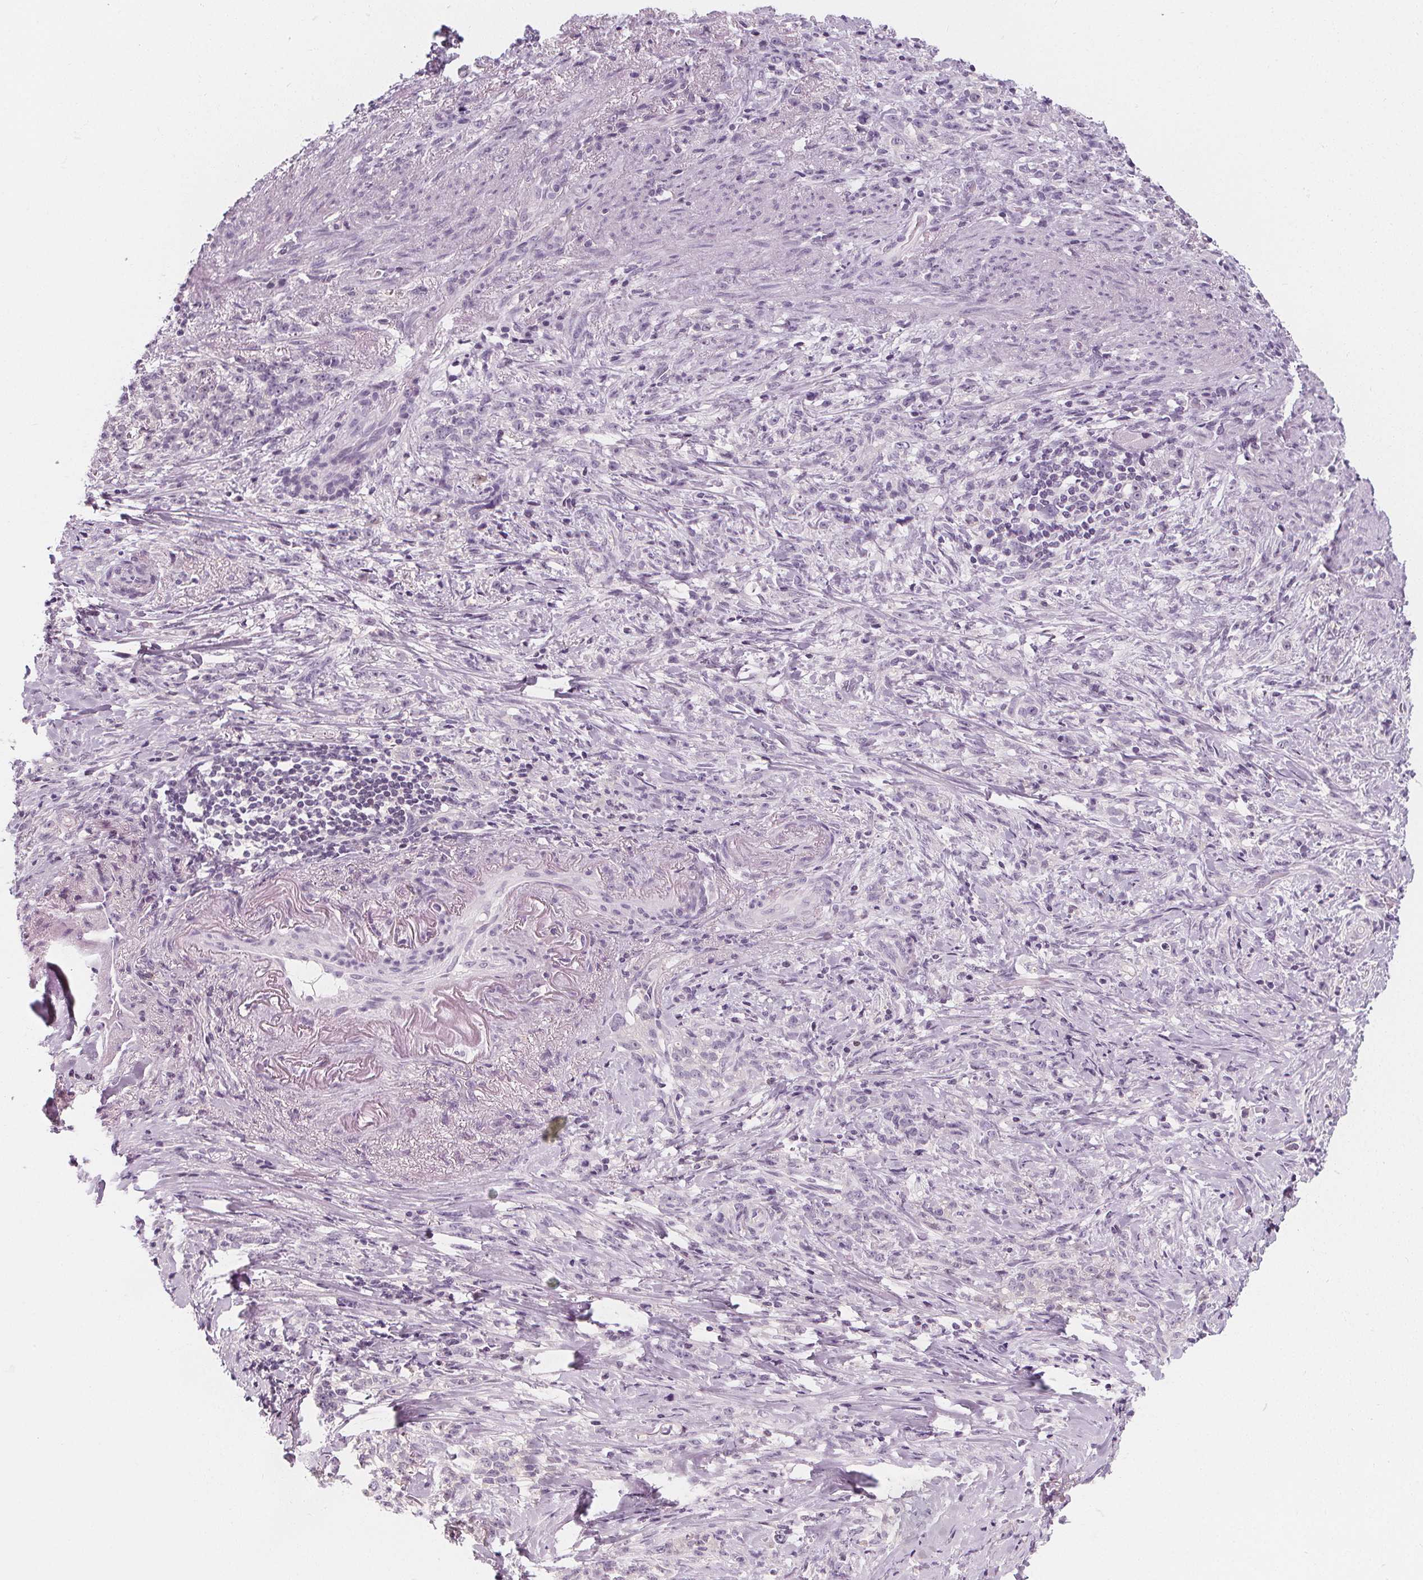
{"staining": {"intensity": "negative", "quantity": "none", "location": "none"}, "tissue": "stomach cancer", "cell_type": "Tumor cells", "image_type": "cancer", "snomed": [{"axis": "morphology", "description": "Adenocarcinoma, NOS"}, {"axis": "topography", "description": "Stomach, lower"}], "caption": "Tumor cells show no significant positivity in adenocarcinoma (stomach). The staining was performed using DAB (3,3'-diaminobenzidine) to visualize the protein expression in brown, while the nuclei were stained in blue with hematoxylin (Magnification: 20x).", "gene": "UGP2", "patient": {"sex": "male", "age": 88}}